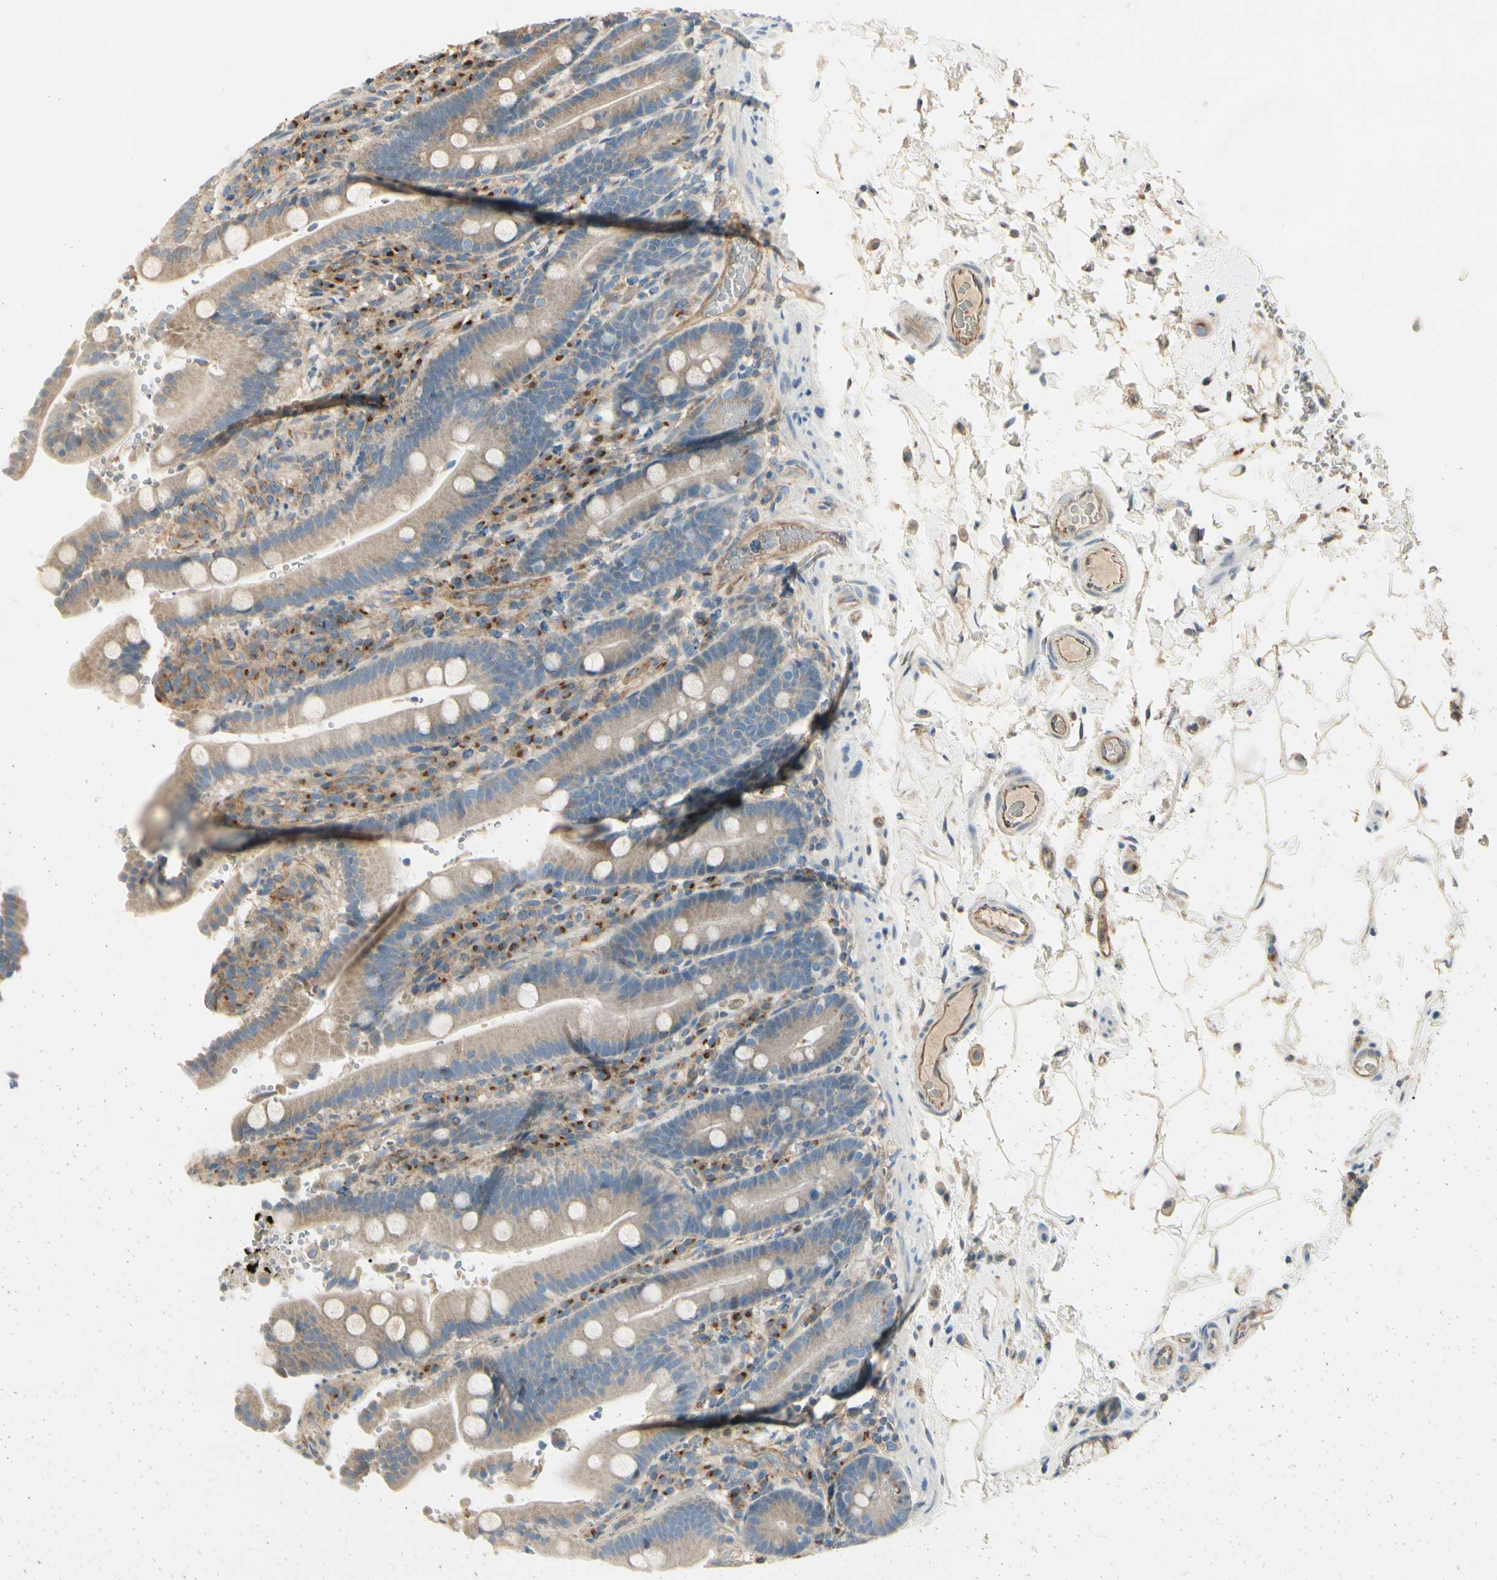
{"staining": {"intensity": "weak", "quantity": "25%-75%", "location": "cytoplasmic/membranous"}, "tissue": "duodenum", "cell_type": "Glandular cells", "image_type": "normal", "snomed": [{"axis": "morphology", "description": "Normal tissue, NOS"}, {"axis": "topography", "description": "Small intestine, NOS"}], "caption": "Human duodenum stained with a brown dye exhibits weak cytoplasmic/membranous positive staining in approximately 25%-75% of glandular cells.", "gene": "ABCA3", "patient": {"sex": "female", "age": 71}}